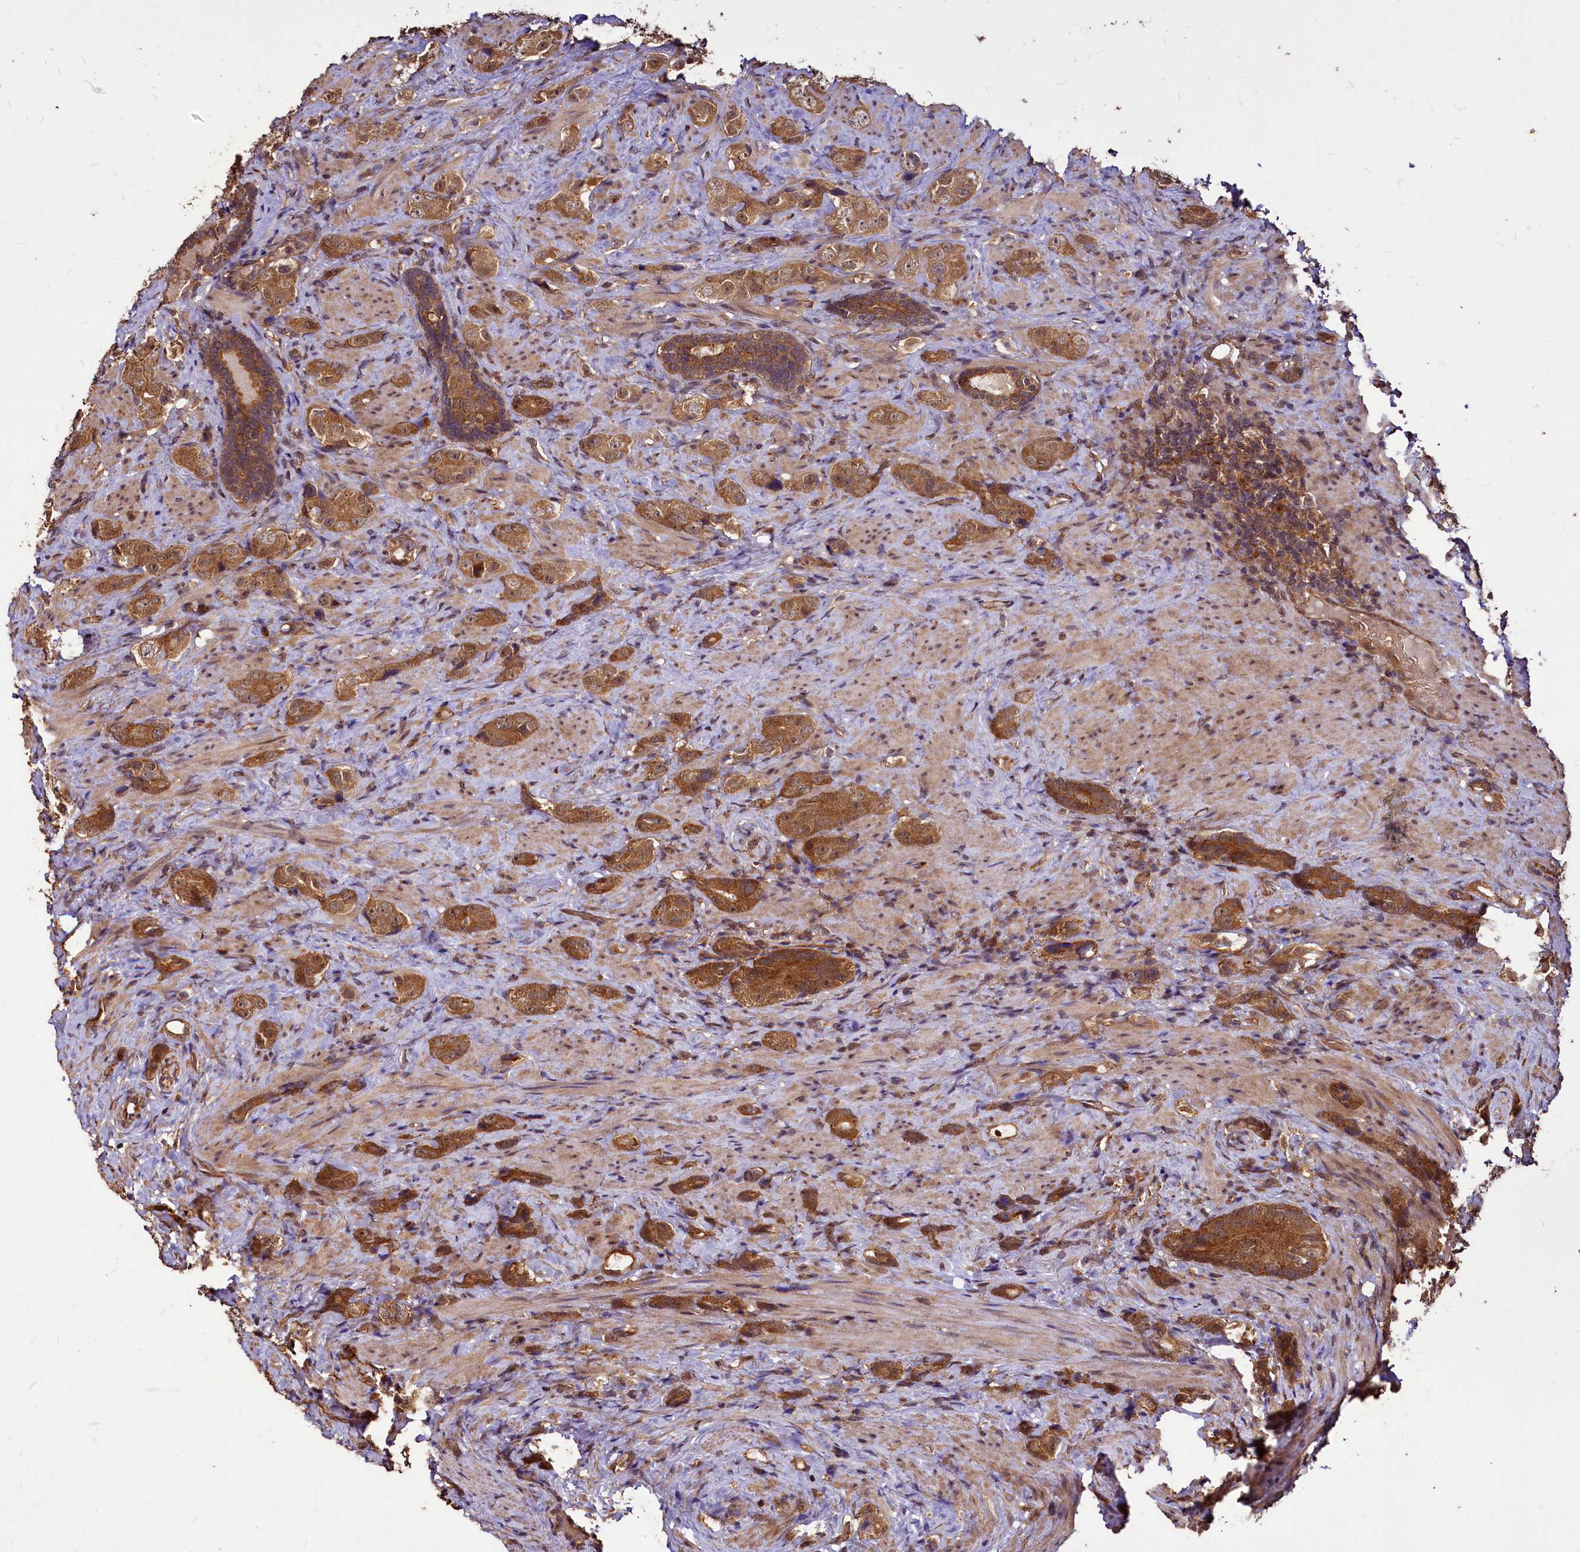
{"staining": {"intensity": "moderate", "quantity": ">75%", "location": "cytoplasmic/membranous"}, "tissue": "prostate cancer", "cell_type": "Tumor cells", "image_type": "cancer", "snomed": [{"axis": "morphology", "description": "Adenocarcinoma, High grade"}, {"axis": "topography", "description": "Prostate"}], "caption": "Protein expression analysis of high-grade adenocarcinoma (prostate) reveals moderate cytoplasmic/membranous expression in approximately >75% of tumor cells. Using DAB (3,3'-diaminobenzidine) (brown) and hematoxylin (blue) stains, captured at high magnification using brightfield microscopy.", "gene": "VPS51", "patient": {"sex": "male", "age": 63}}